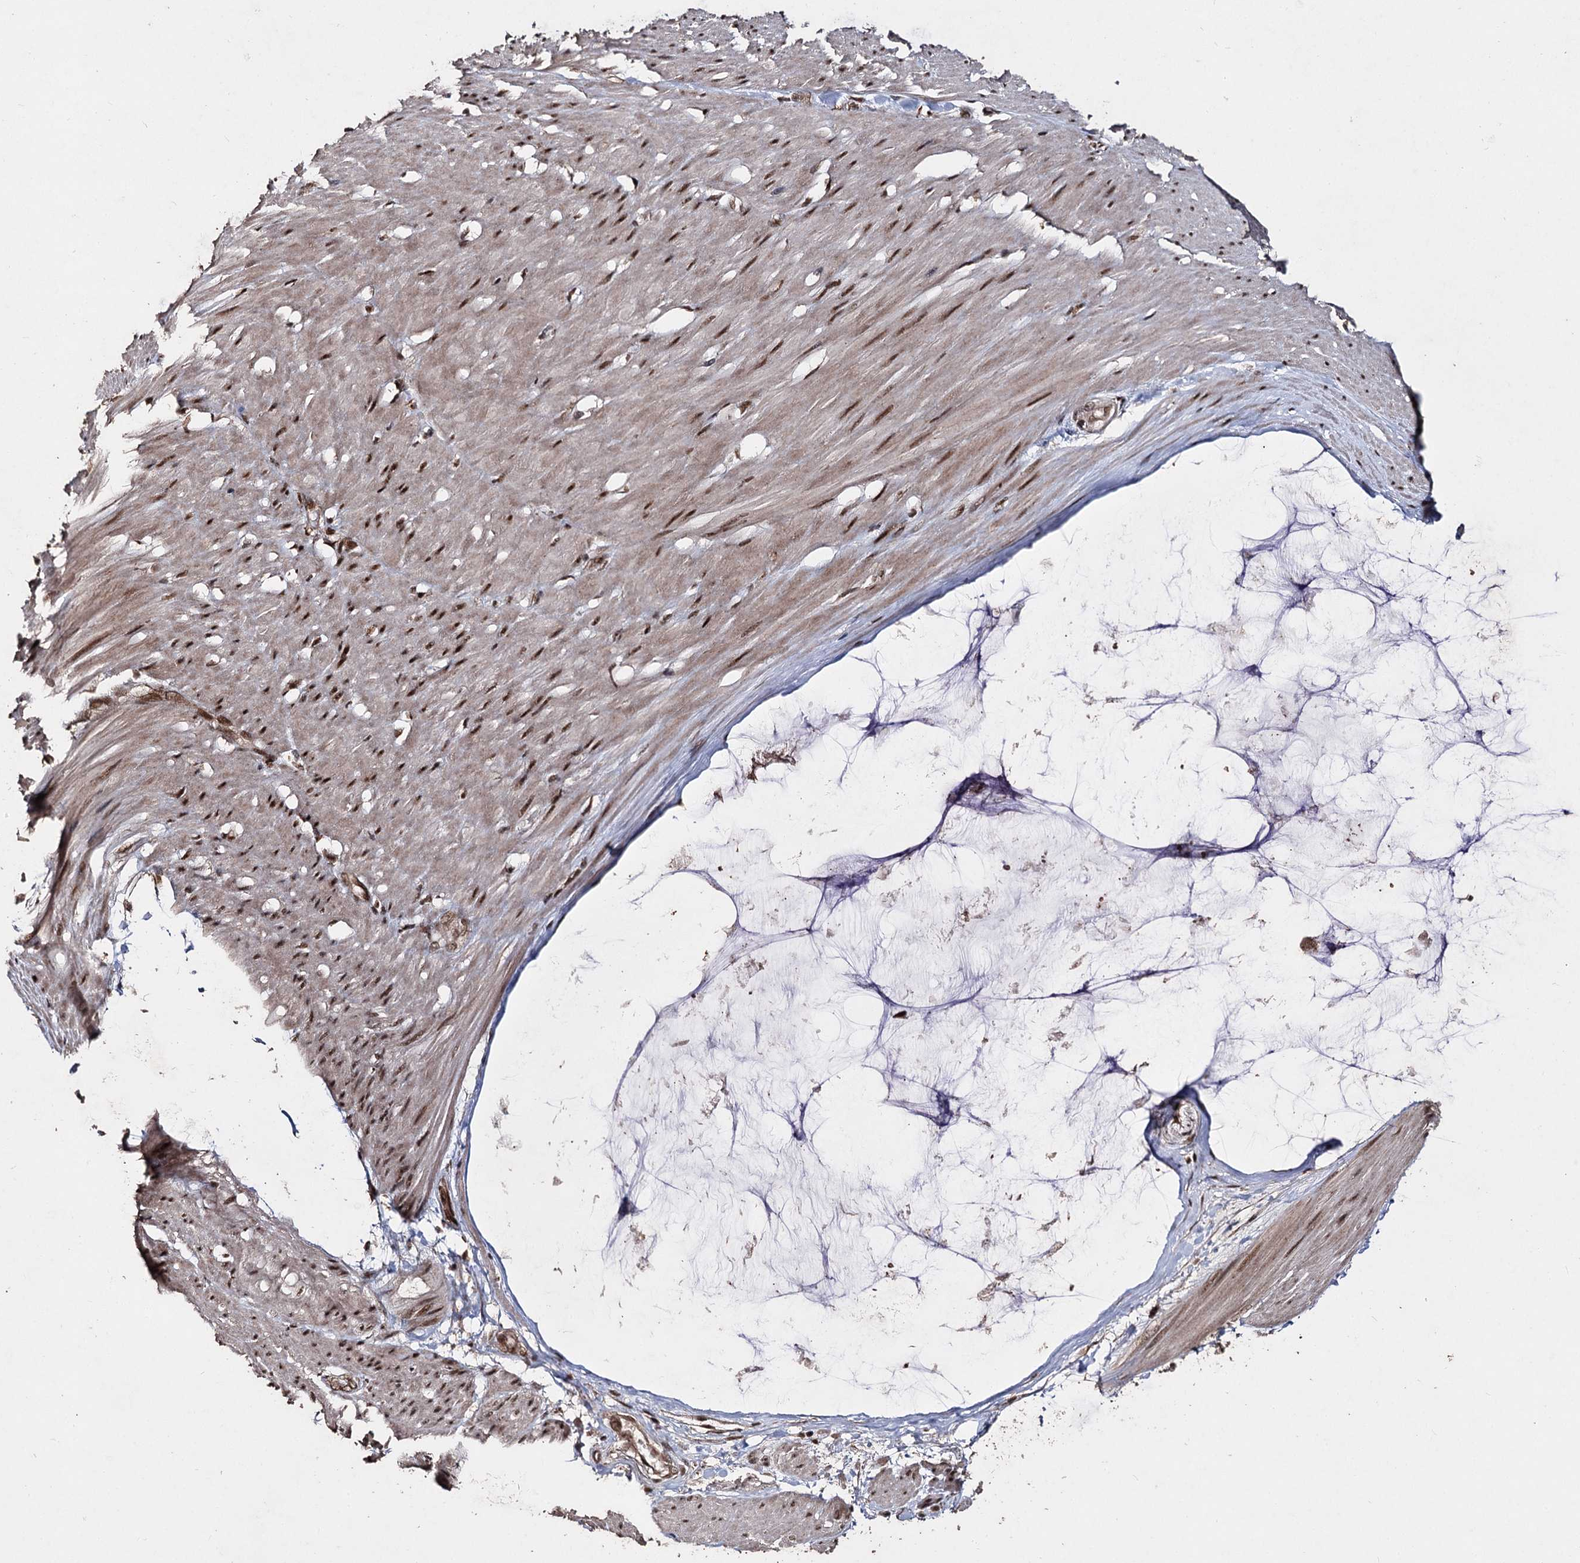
{"staining": {"intensity": "strong", "quantity": ">75%", "location": "cytoplasmic/membranous,nuclear"}, "tissue": "ovarian cancer", "cell_type": "Tumor cells", "image_type": "cancer", "snomed": [{"axis": "morphology", "description": "Cystadenocarcinoma, mucinous, NOS"}, {"axis": "topography", "description": "Ovary"}], "caption": "Ovarian cancer stained with a protein marker displays strong staining in tumor cells.", "gene": "U2SURP", "patient": {"sex": "female", "age": 39}}